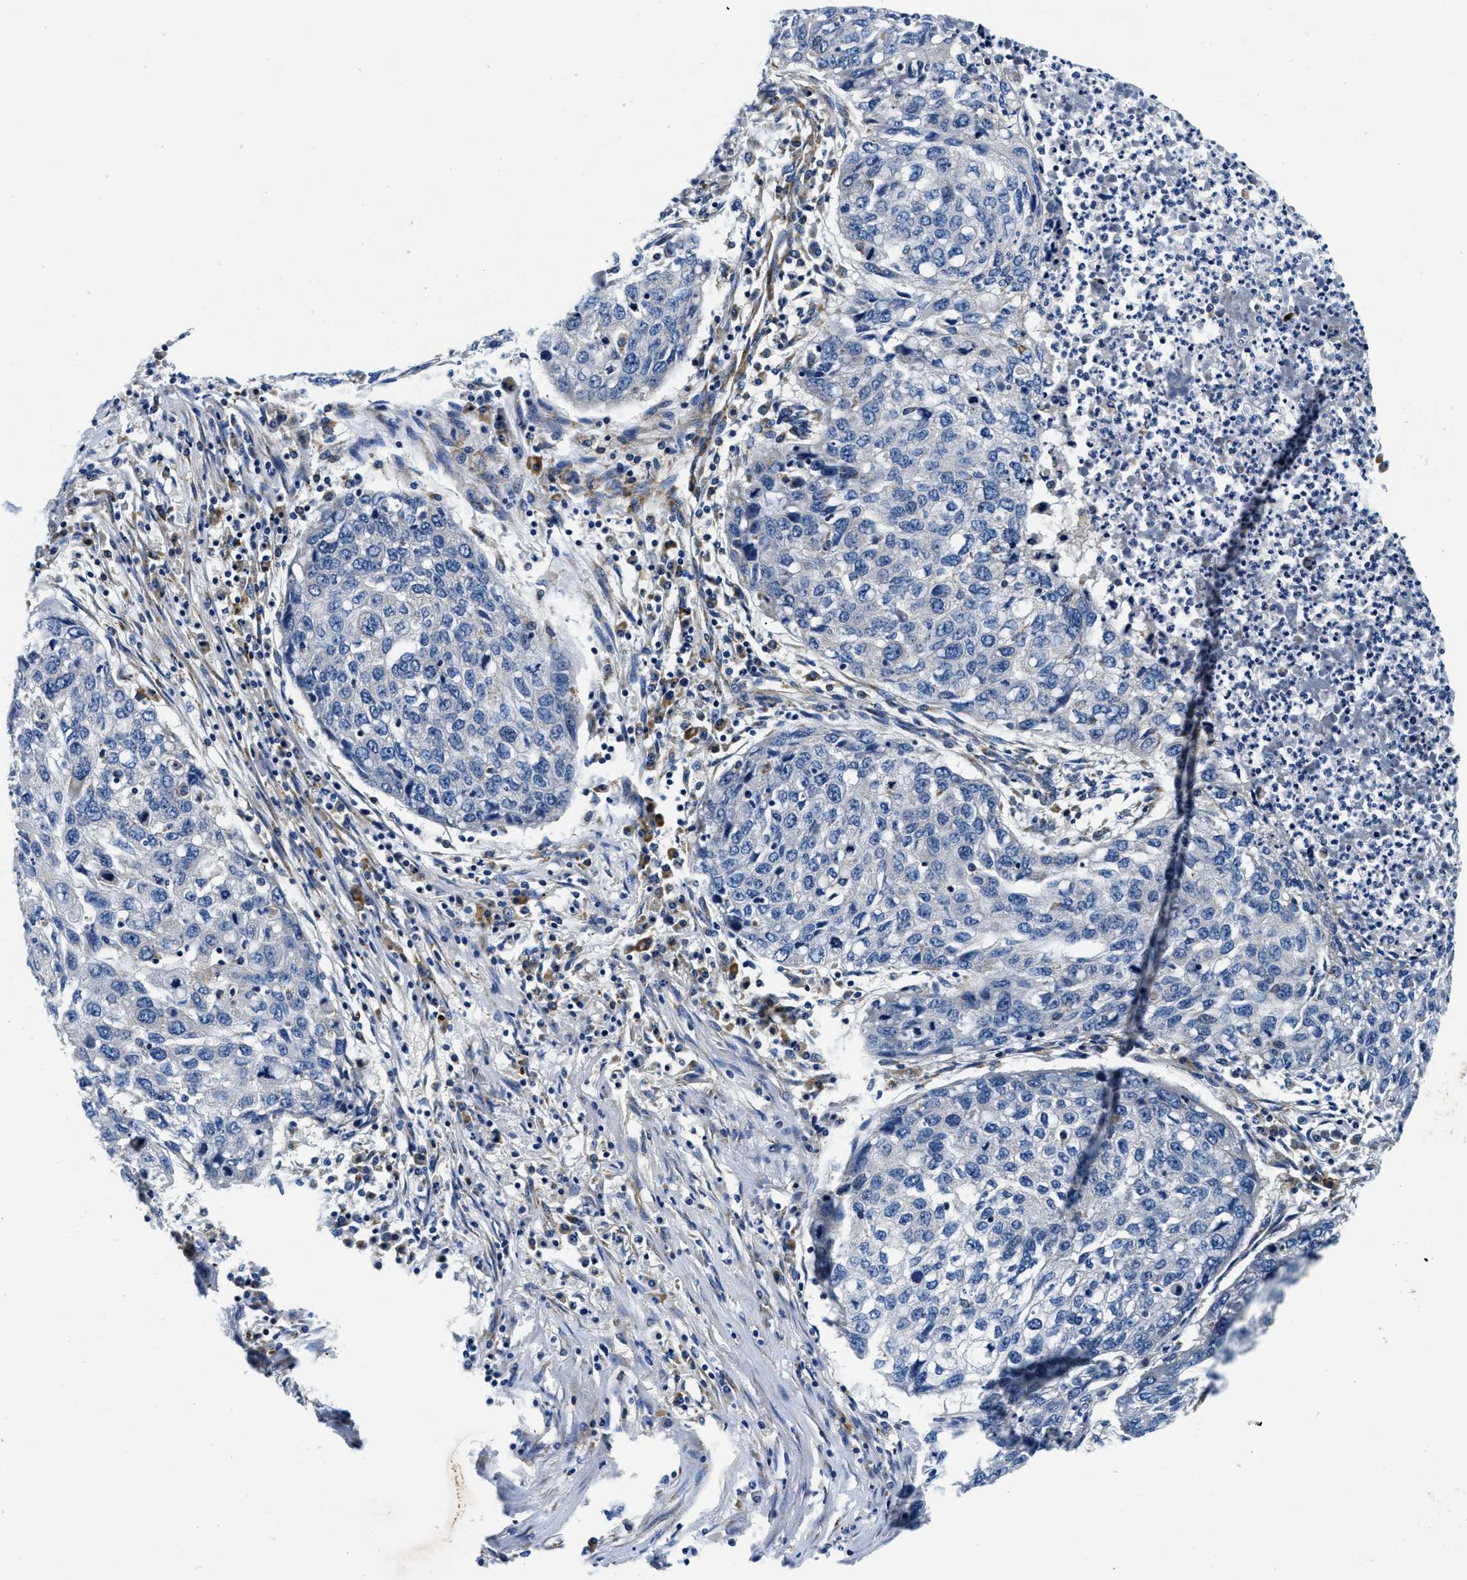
{"staining": {"intensity": "negative", "quantity": "none", "location": "none"}, "tissue": "lung cancer", "cell_type": "Tumor cells", "image_type": "cancer", "snomed": [{"axis": "morphology", "description": "Squamous cell carcinoma, NOS"}, {"axis": "topography", "description": "Lung"}], "caption": "Protein analysis of lung cancer displays no significant staining in tumor cells.", "gene": "SAMD4B", "patient": {"sex": "female", "age": 63}}